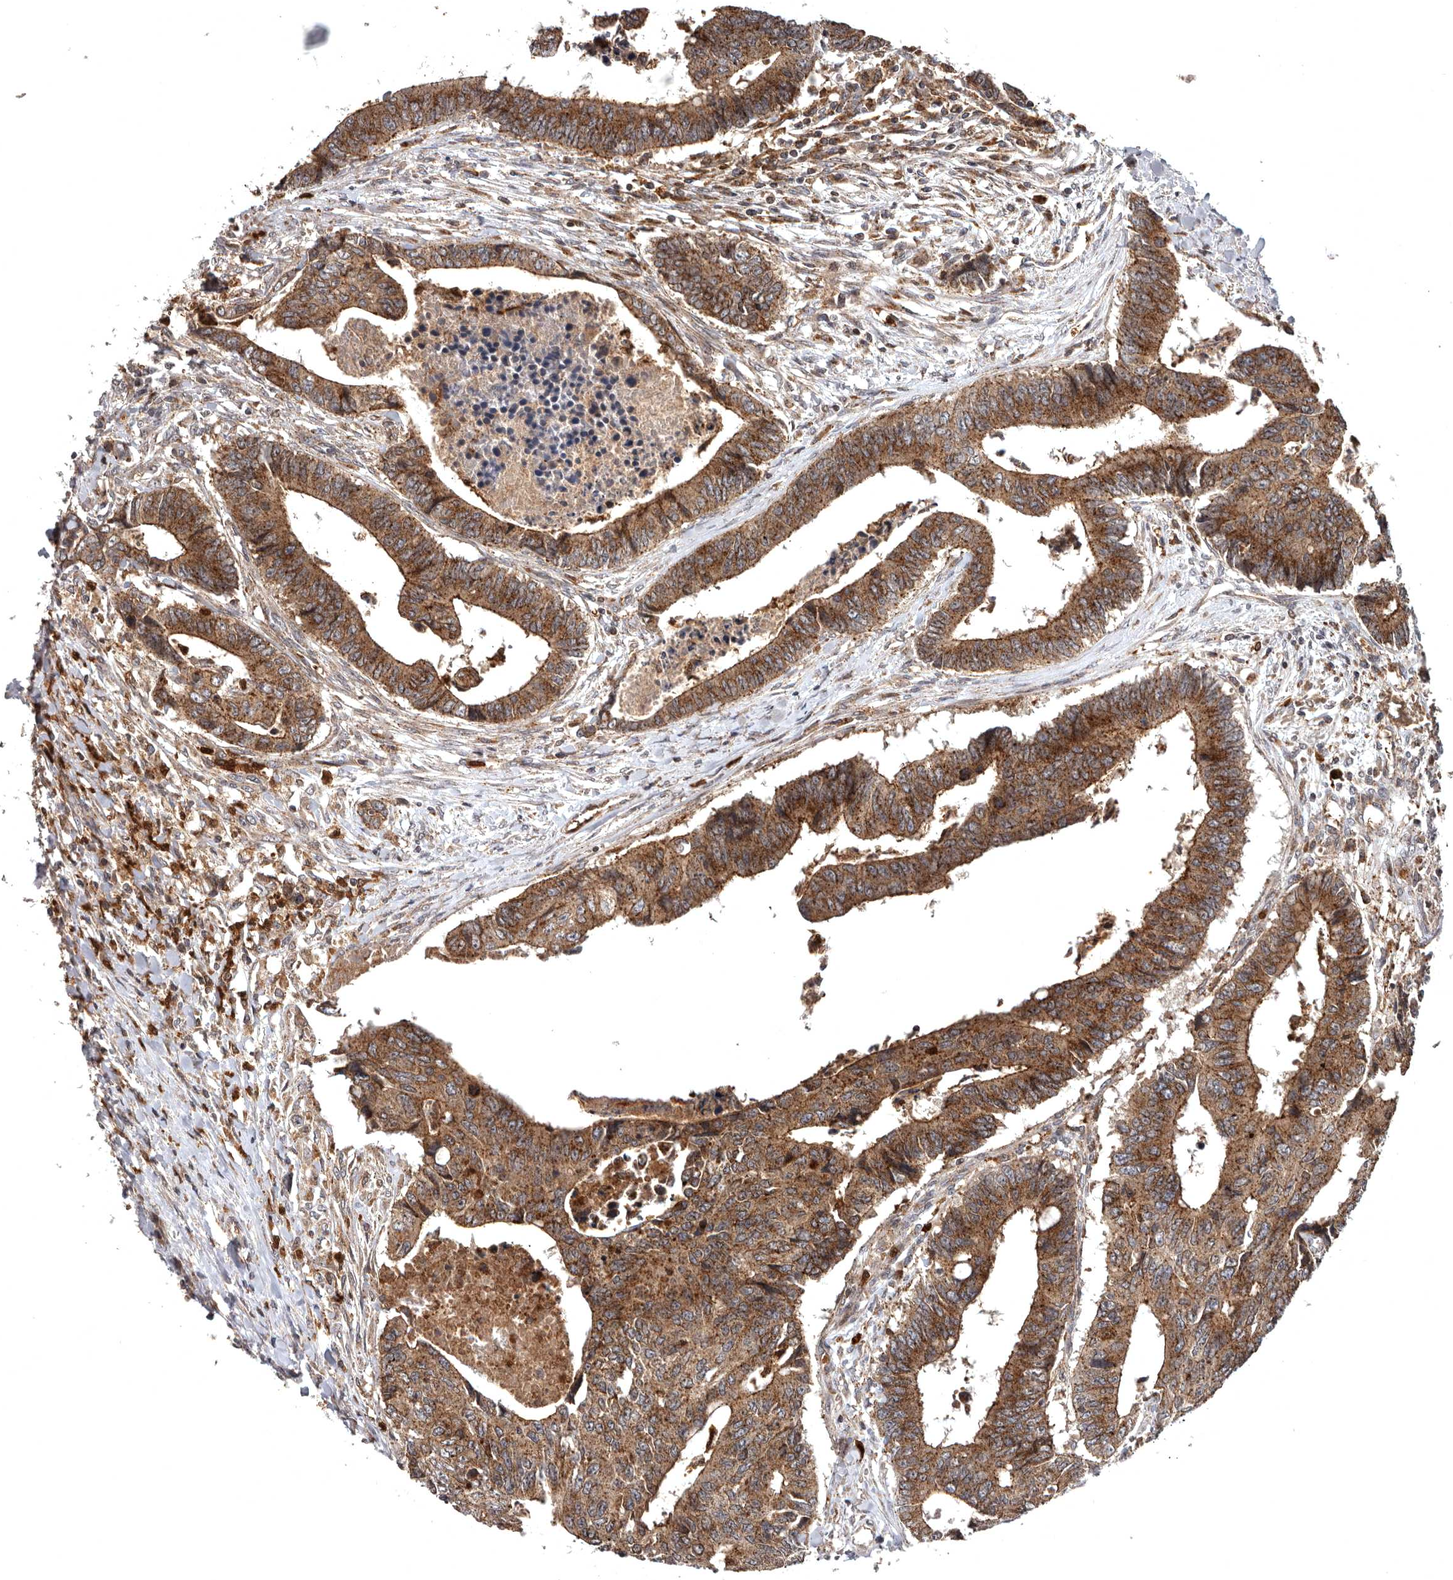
{"staining": {"intensity": "moderate", "quantity": ">75%", "location": "cytoplasmic/membranous"}, "tissue": "colorectal cancer", "cell_type": "Tumor cells", "image_type": "cancer", "snomed": [{"axis": "morphology", "description": "Adenocarcinoma, NOS"}, {"axis": "topography", "description": "Rectum"}], "caption": "Colorectal cancer stained with immunohistochemistry (IHC) shows moderate cytoplasmic/membranous expression in about >75% of tumor cells.", "gene": "FGFR4", "patient": {"sex": "male", "age": 84}}